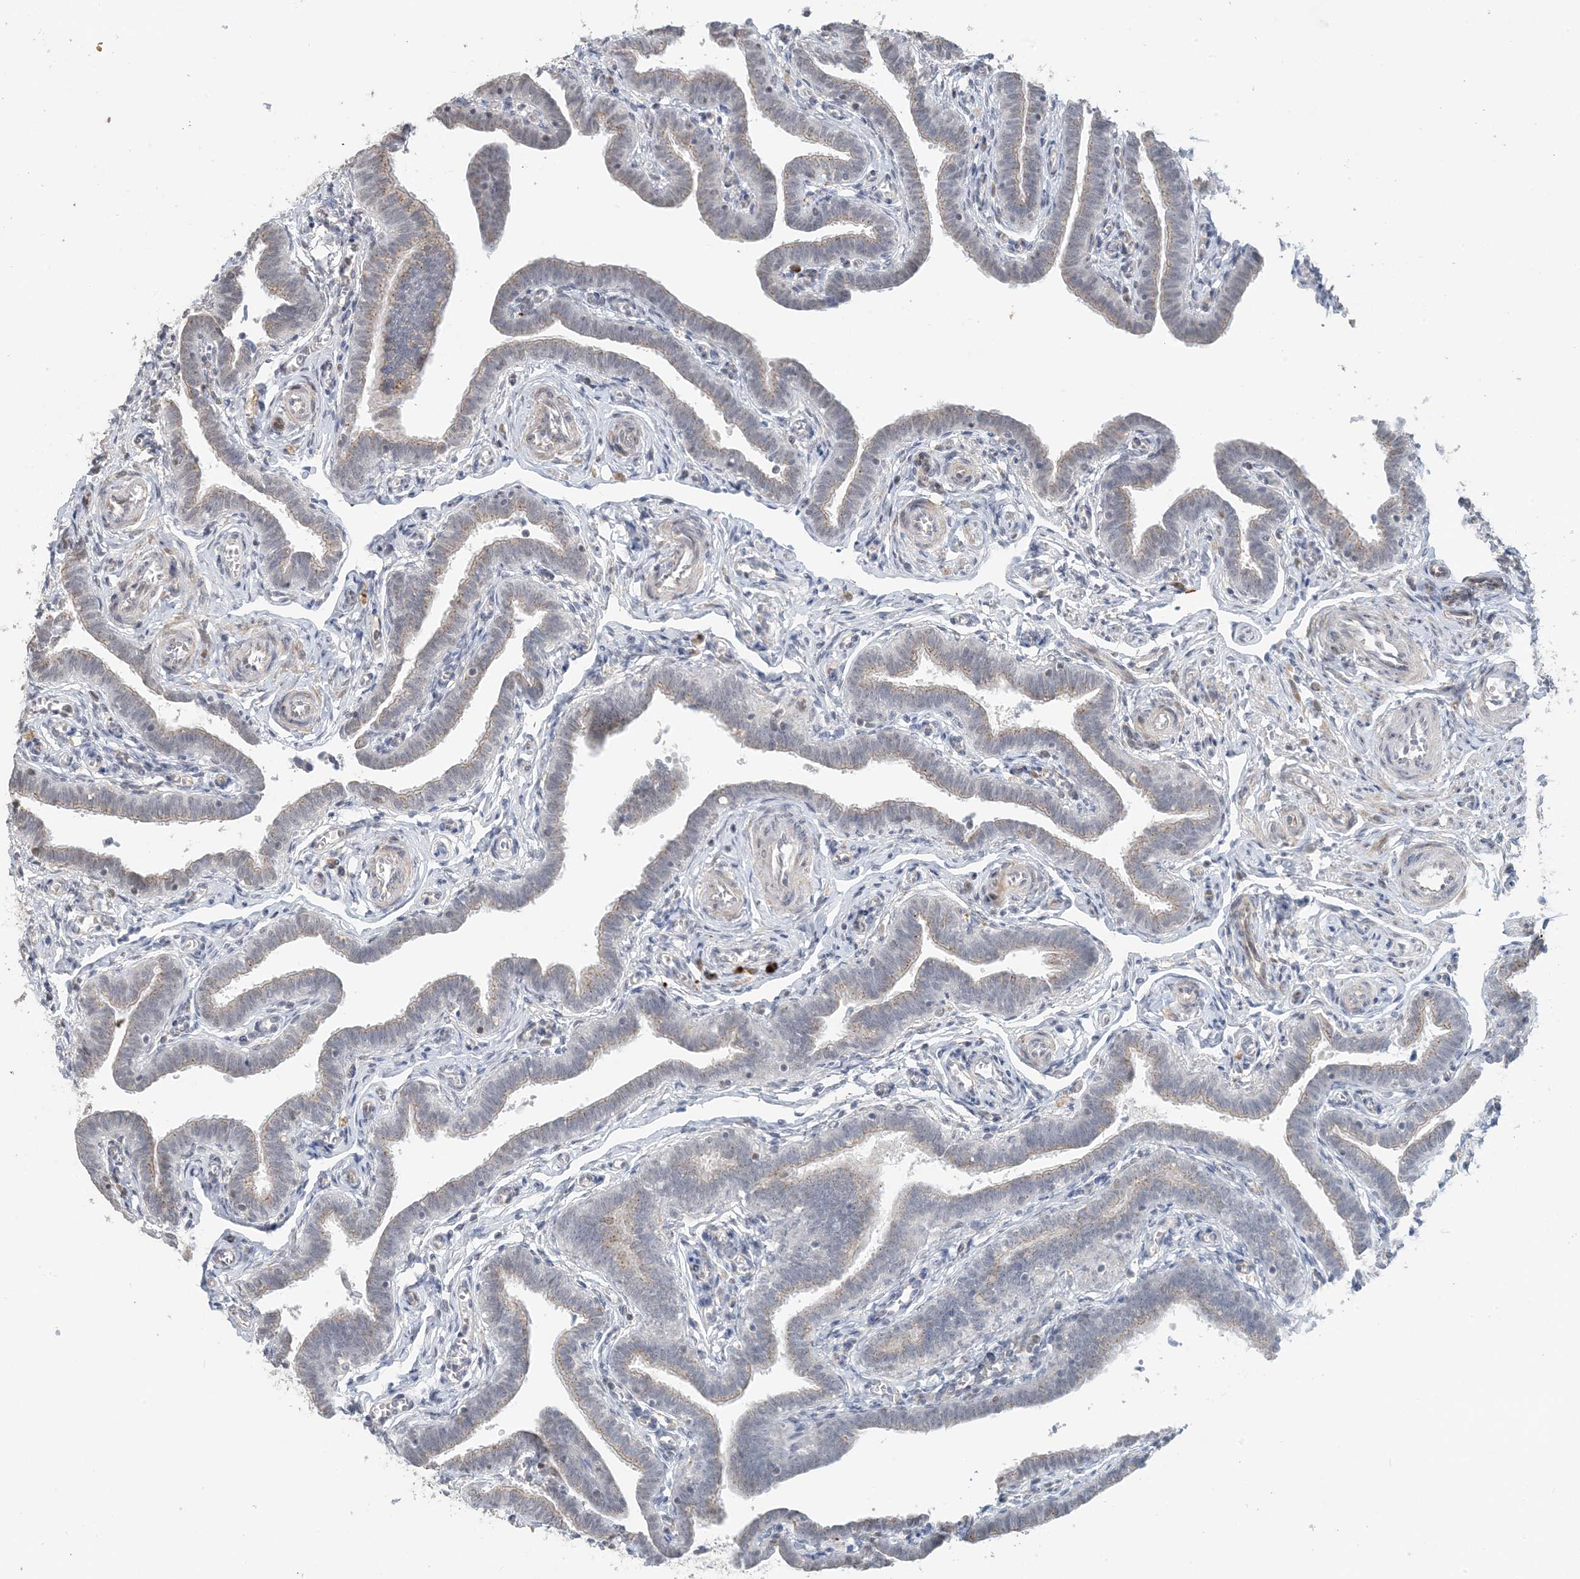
{"staining": {"intensity": "moderate", "quantity": "25%-75%", "location": "cytoplasmic/membranous"}, "tissue": "fallopian tube", "cell_type": "Glandular cells", "image_type": "normal", "snomed": [{"axis": "morphology", "description": "Normal tissue, NOS"}, {"axis": "topography", "description": "Fallopian tube"}], "caption": "Human fallopian tube stained for a protein (brown) exhibits moderate cytoplasmic/membranous positive positivity in approximately 25%-75% of glandular cells.", "gene": "ZCCHC4", "patient": {"sex": "female", "age": 36}}